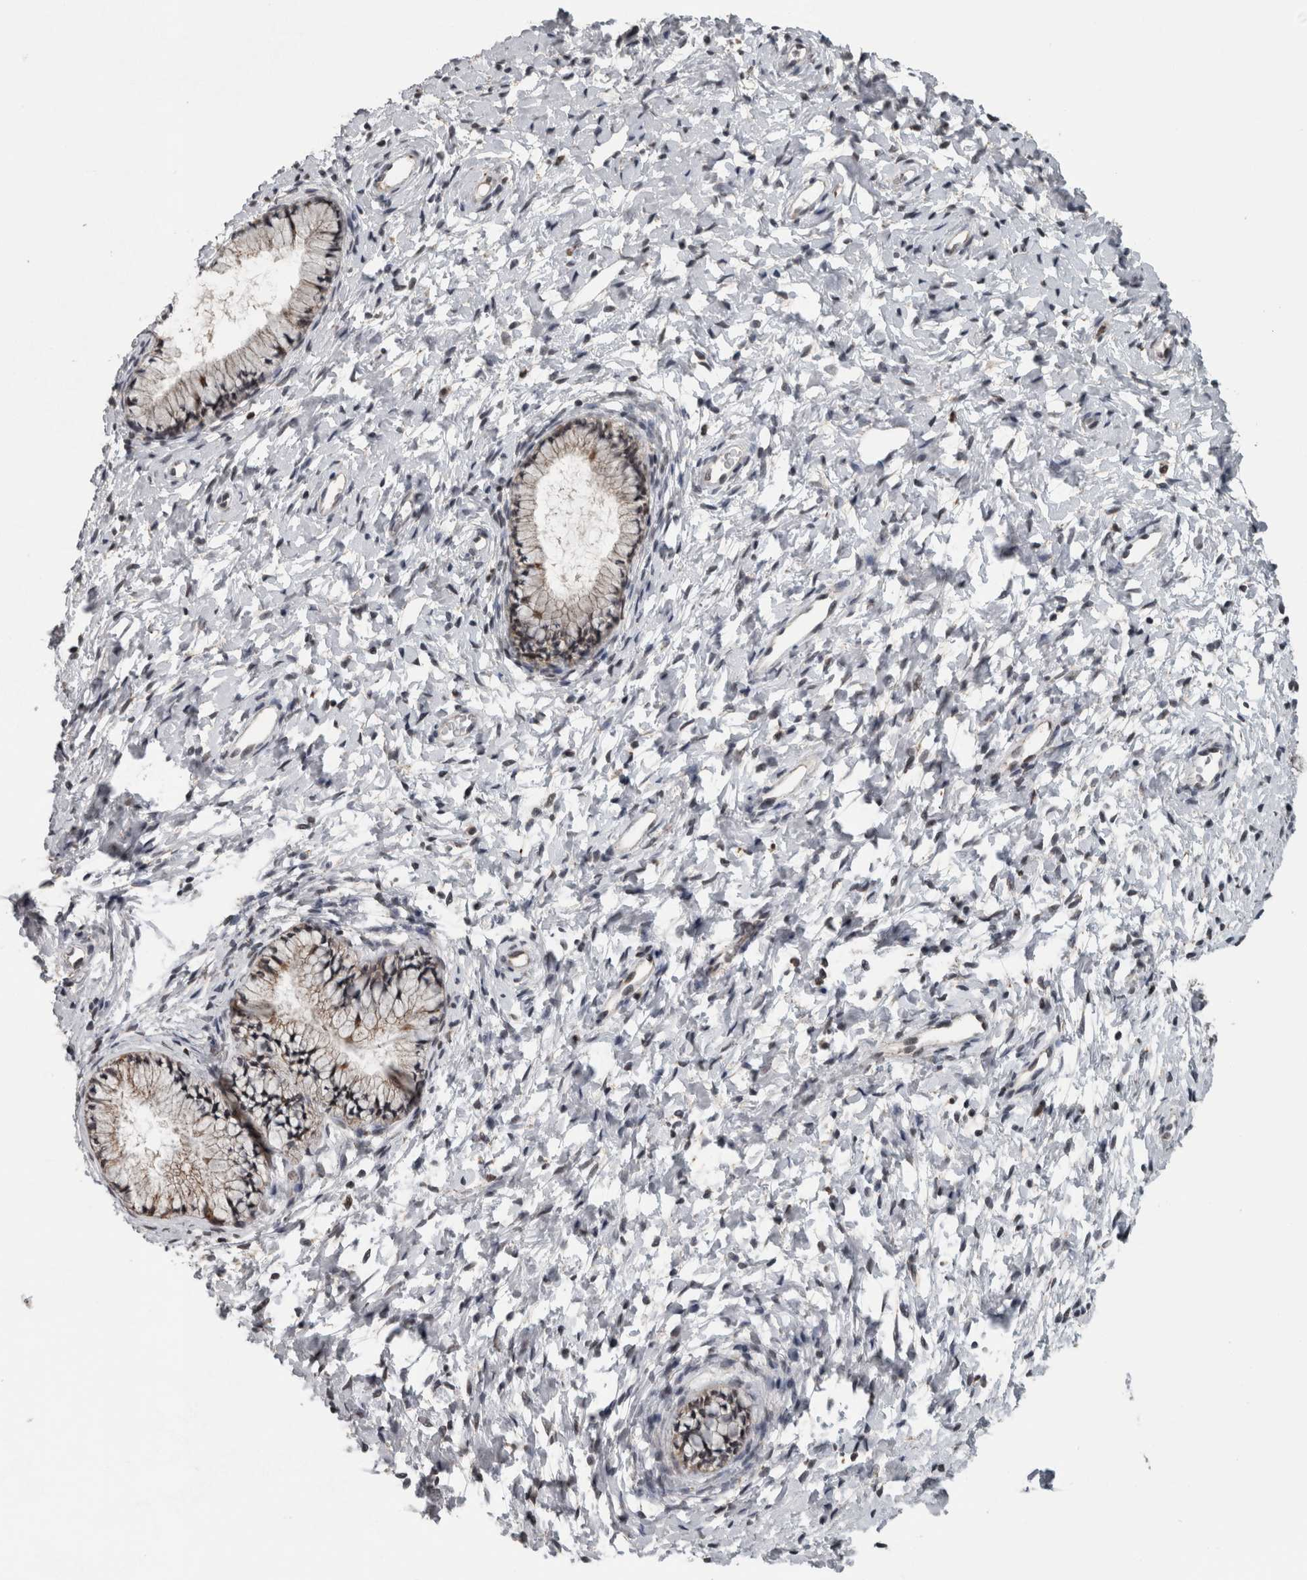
{"staining": {"intensity": "weak", "quantity": "25%-75%", "location": "cytoplasmic/membranous"}, "tissue": "cervix", "cell_type": "Glandular cells", "image_type": "normal", "snomed": [{"axis": "morphology", "description": "Normal tissue, NOS"}, {"axis": "topography", "description": "Cervix"}], "caption": "Immunohistochemistry (IHC) micrograph of unremarkable human cervix stained for a protein (brown), which displays low levels of weak cytoplasmic/membranous expression in about 25%-75% of glandular cells.", "gene": "OR2K2", "patient": {"sex": "female", "age": 72}}